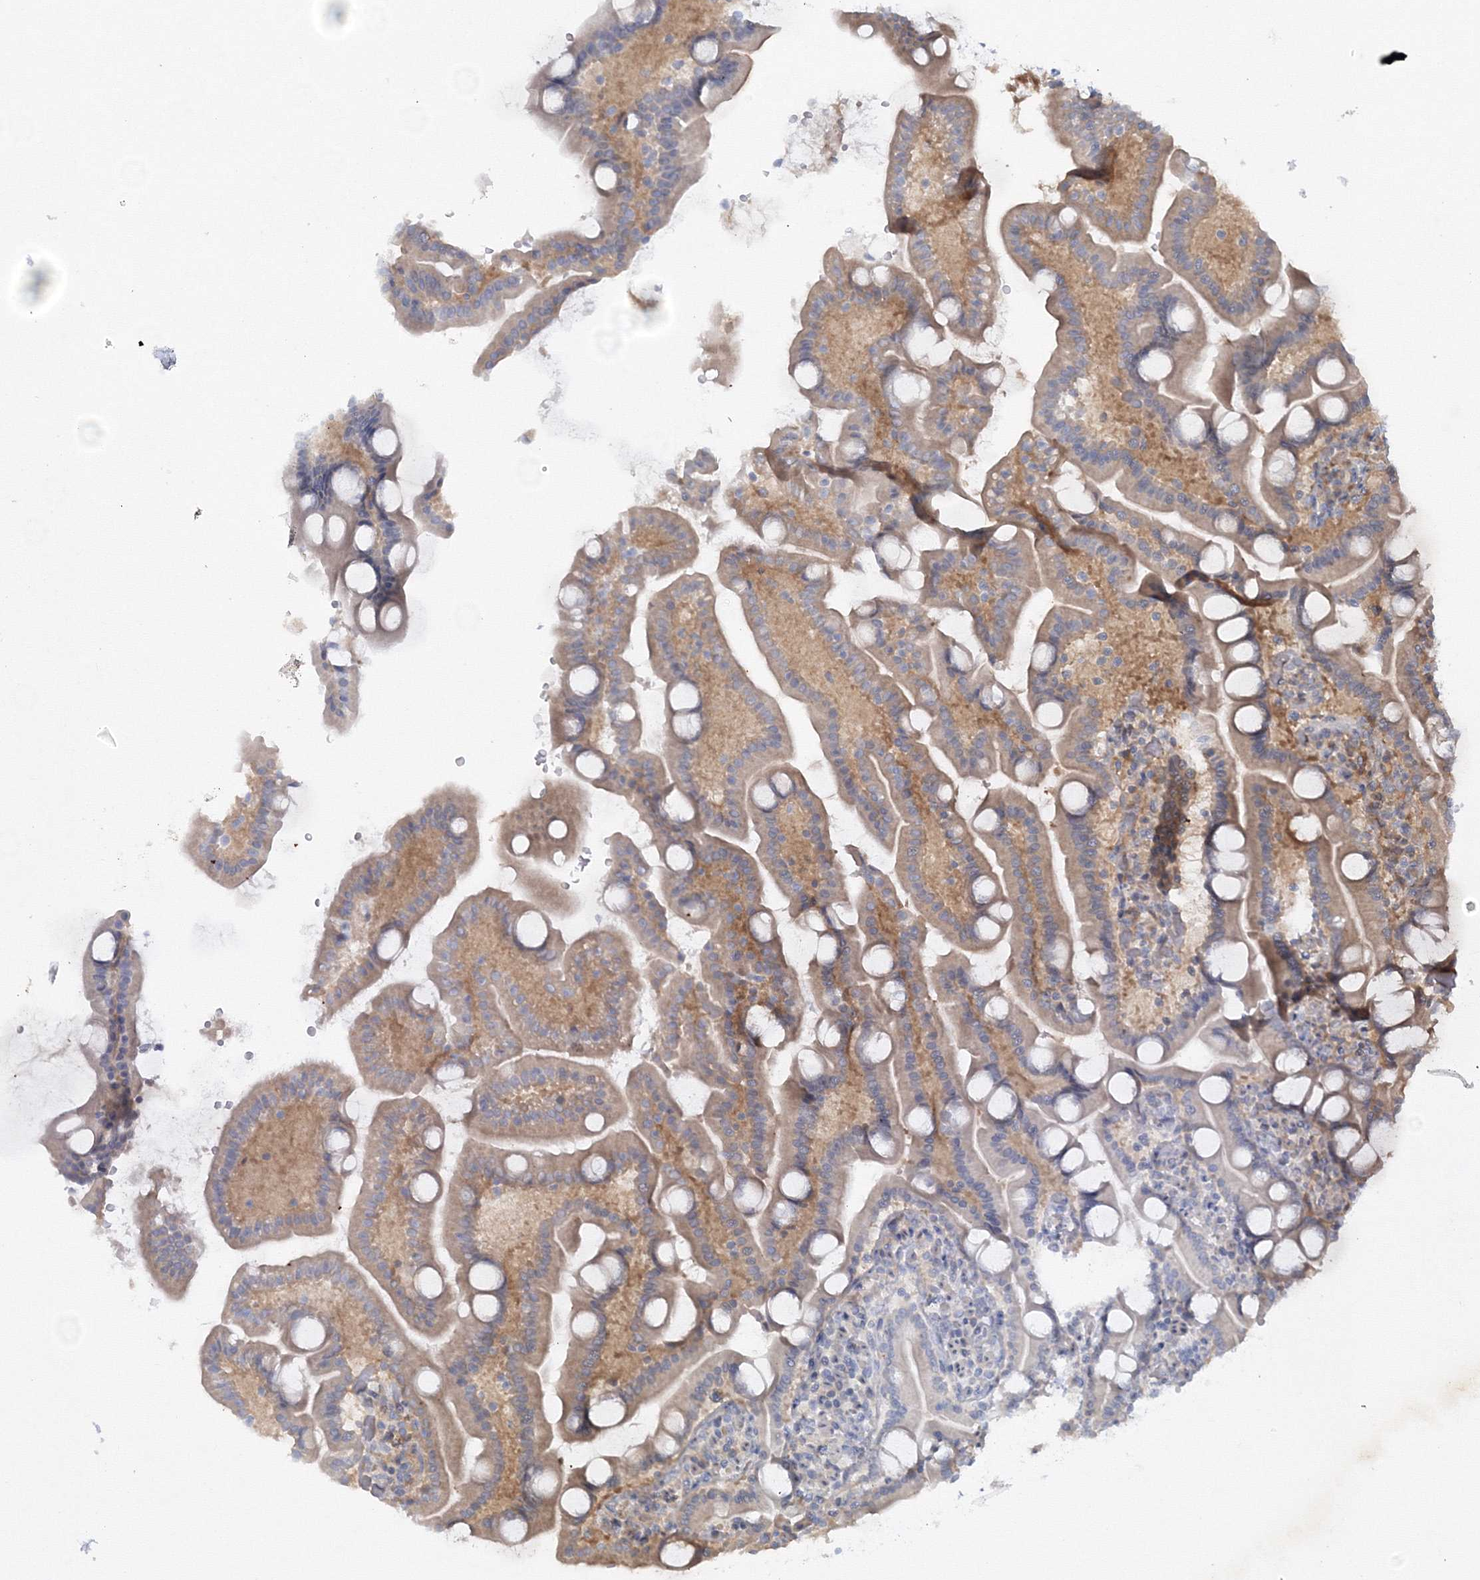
{"staining": {"intensity": "weak", "quantity": "25%-75%", "location": "cytoplasmic/membranous"}, "tissue": "duodenum", "cell_type": "Glandular cells", "image_type": "normal", "snomed": [{"axis": "morphology", "description": "Normal tissue, NOS"}, {"axis": "topography", "description": "Duodenum"}], "caption": "Duodenum stained for a protein (brown) displays weak cytoplasmic/membranous positive expression in approximately 25%-75% of glandular cells.", "gene": "IPMK", "patient": {"sex": "male", "age": 55}}